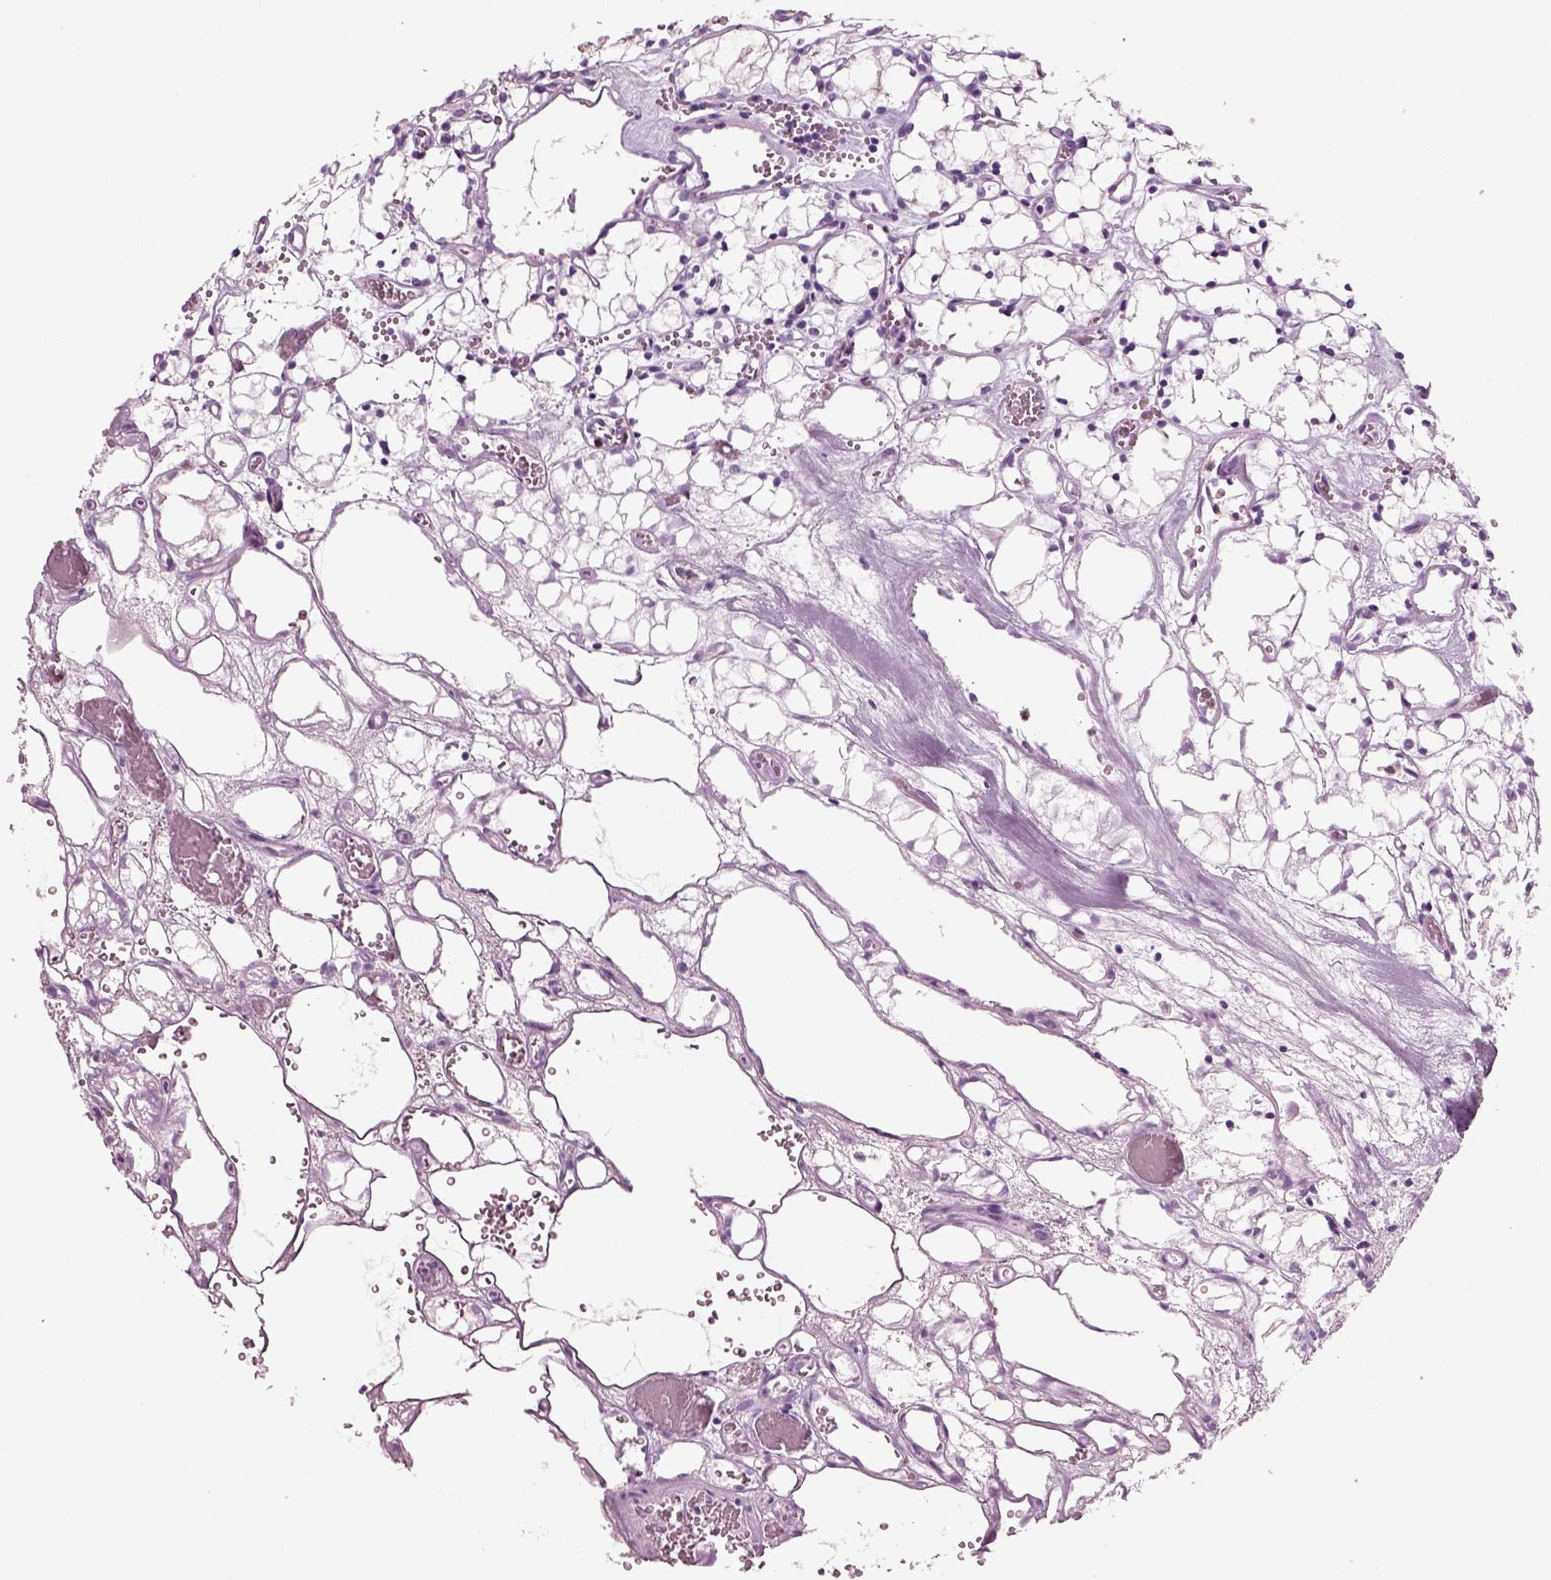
{"staining": {"intensity": "negative", "quantity": "none", "location": "none"}, "tissue": "renal cancer", "cell_type": "Tumor cells", "image_type": "cancer", "snomed": [{"axis": "morphology", "description": "Adenocarcinoma, NOS"}, {"axis": "topography", "description": "Kidney"}], "caption": "DAB (3,3'-diaminobenzidine) immunohistochemical staining of human adenocarcinoma (renal) displays no significant expression in tumor cells. The staining is performed using DAB brown chromogen with nuclei counter-stained in using hematoxylin.", "gene": "CRABP1", "patient": {"sex": "female", "age": 69}}